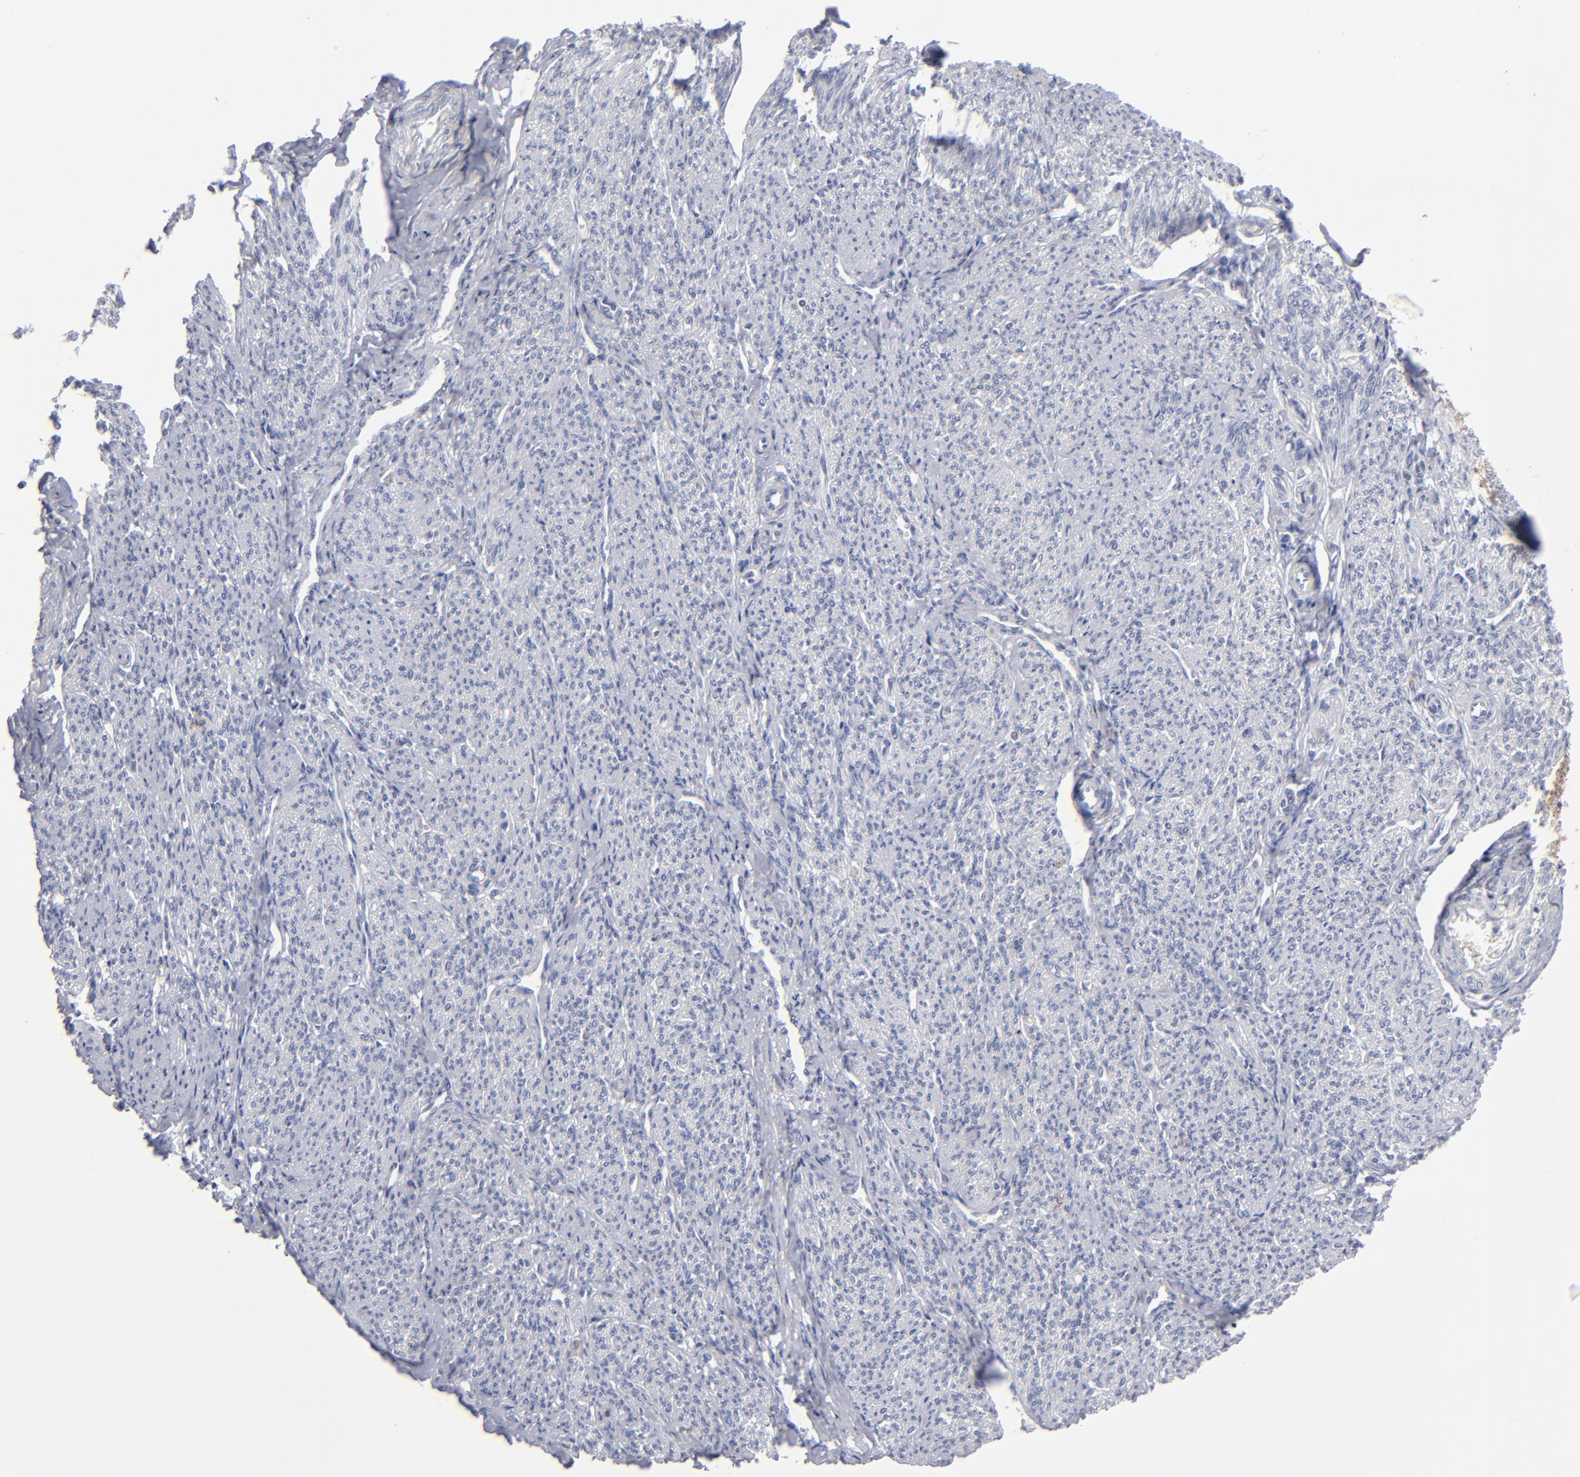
{"staining": {"intensity": "negative", "quantity": "none", "location": "none"}, "tissue": "smooth muscle", "cell_type": "Smooth muscle cells", "image_type": "normal", "snomed": [{"axis": "morphology", "description": "Normal tissue, NOS"}, {"axis": "topography", "description": "Smooth muscle"}], "caption": "Immunohistochemistry of benign human smooth muscle displays no staining in smooth muscle cells. (Brightfield microscopy of DAB (3,3'-diaminobenzidine) immunohistochemistry (IHC) at high magnification).", "gene": "RPH3A", "patient": {"sex": "female", "age": 65}}